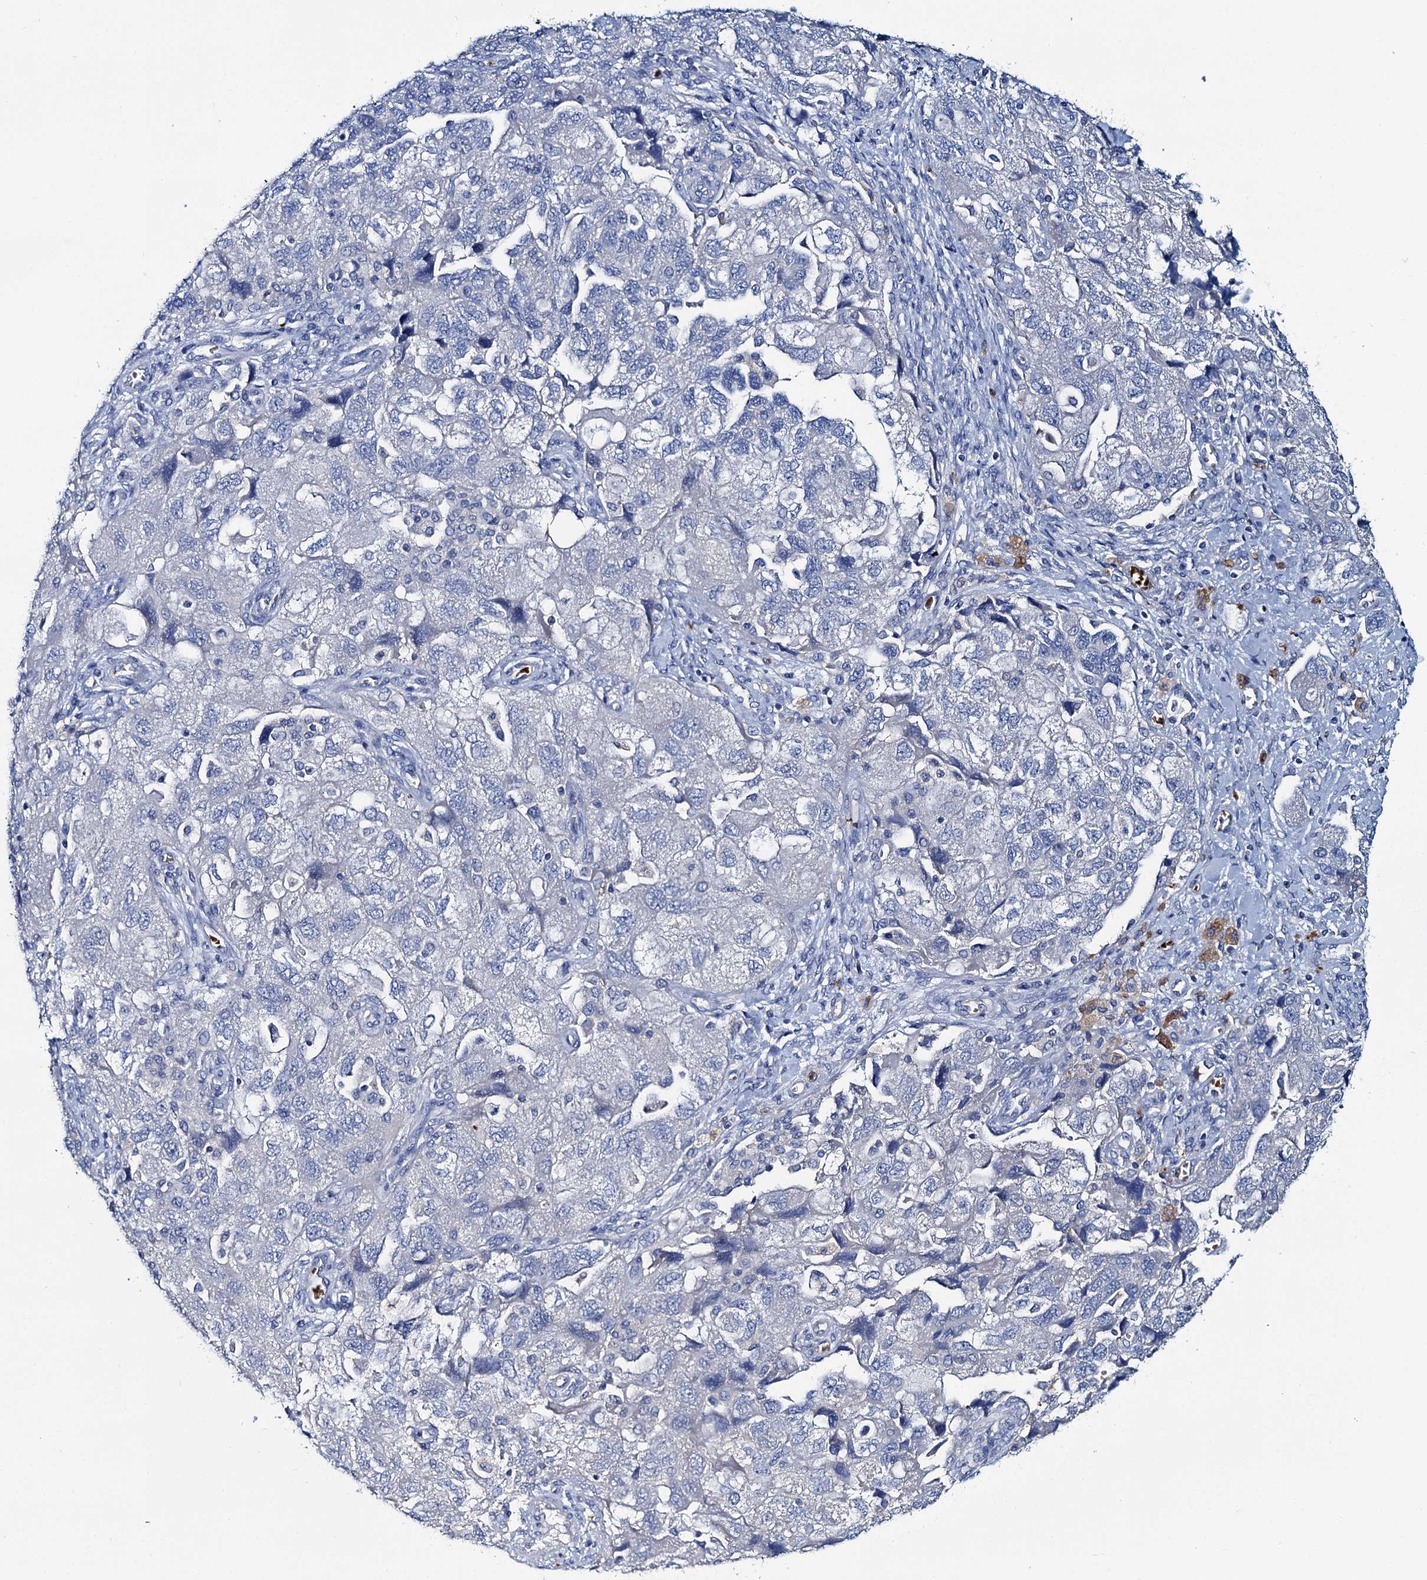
{"staining": {"intensity": "negative", "quantity": "none", "location": "none"}, "tissue": "ovarian cancer", "cell_type": "Tumor cells", "image_type": "cancer", "snomed": [{"axis": "morphology", "description": "Carcinoma, NOS"}, {"axis": "morphology", "description": "Cystadenocarcinoma, serous, NOS"}, {"axis": "topography", "description": "Ovary"}], "caption": "DAB (3,3'-diaminobenzidine) immunohistochemical staining of ovarian cancer (serous cystadenocarcinoma) exhibits no significant expression in tumor cells.", "gene": "ATG2A", "patient": {"sex": "female", "age": 69}}